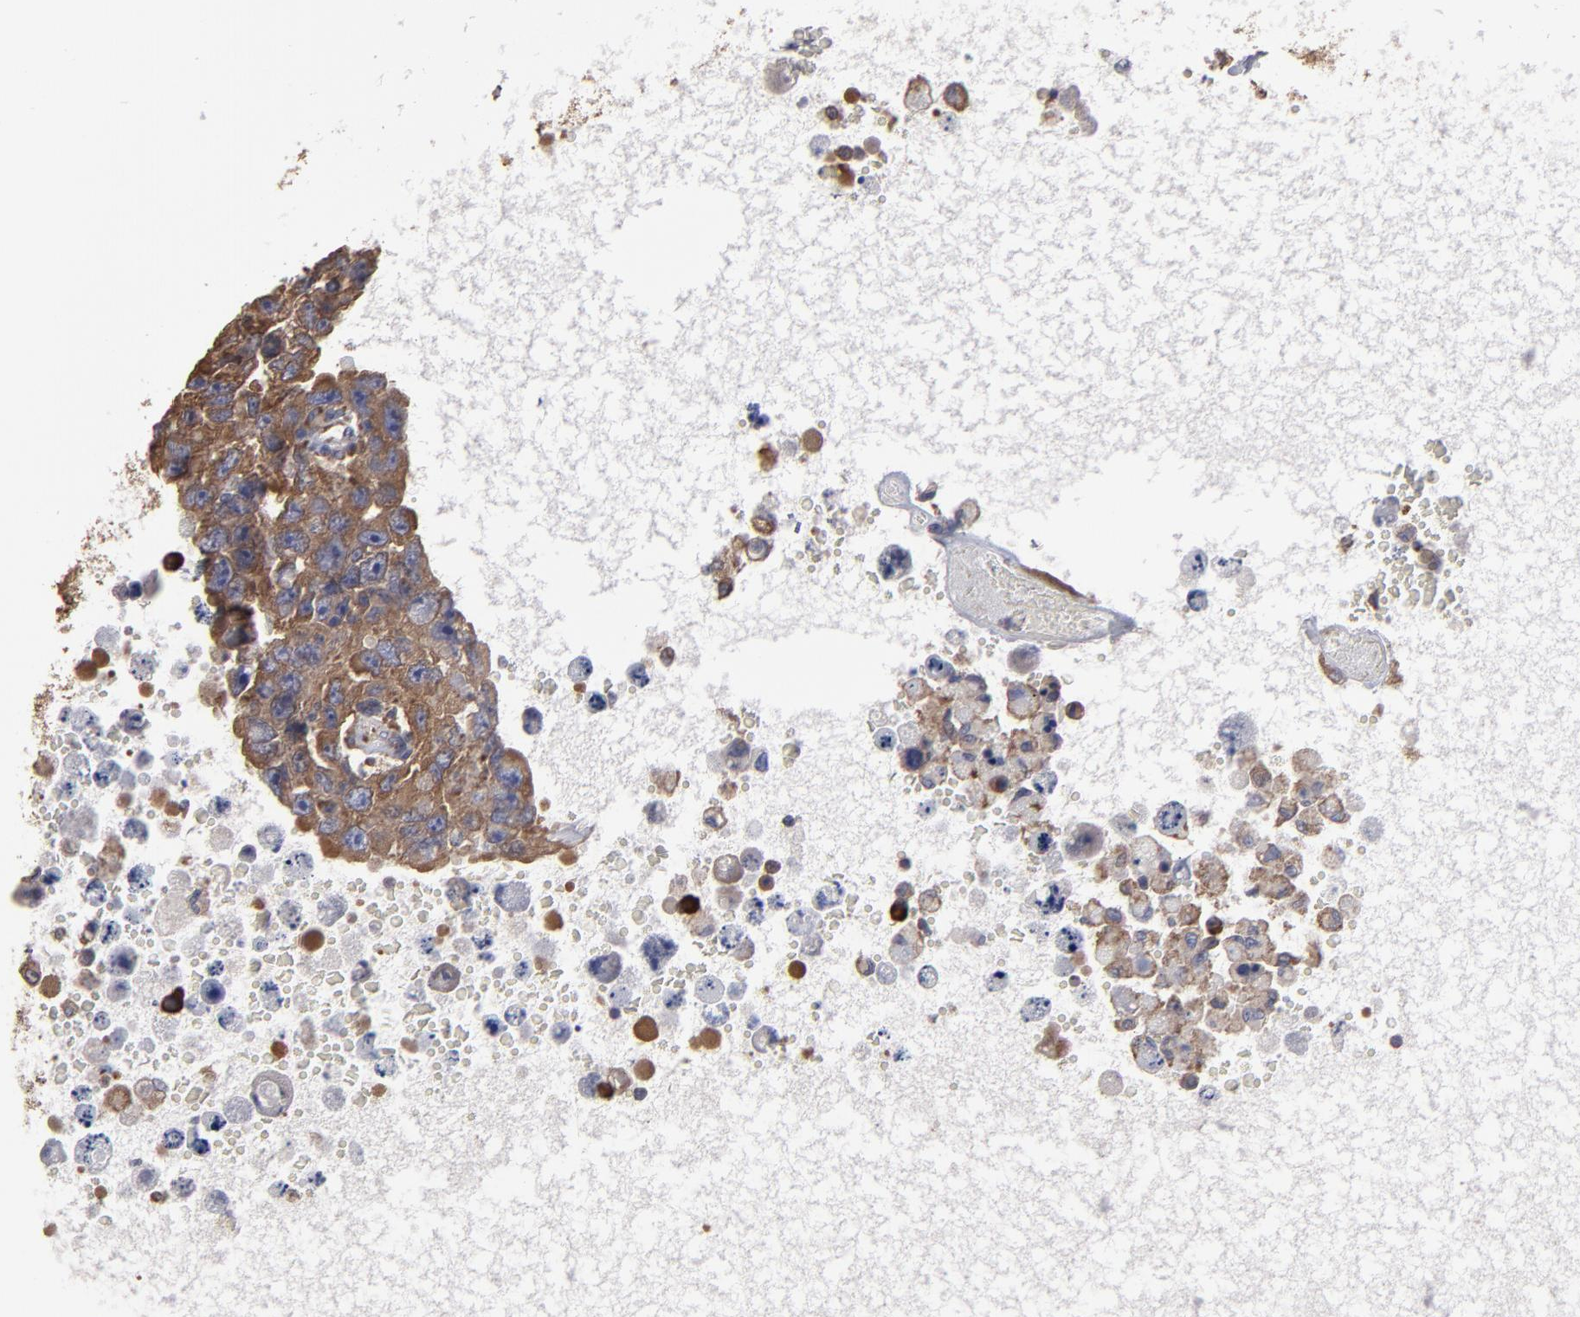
{"staining": {"intensity": "moderate", "quantity": ">75%", "location": "cytoplasmic/membranous"}, "tissue": "testis cancer", "cell_type": "Tumor cells", "image_type": "cancer", "snomed": [{"axis": "morphology", "description": "Carcinoma, Embryonal, NOS"}, {"axis": "topography", "description": "Testis"}], "caption": "An immunohistochemistry photomicrograph of tumor tissue is shown. Protein staining in brown highlights moderate cytoplasmic/membranous positivity in testis cancer (embryonal carcinoma) within tumor cells.", "gene": "SND1", "patient": {"sex": "male", "age": 26}}